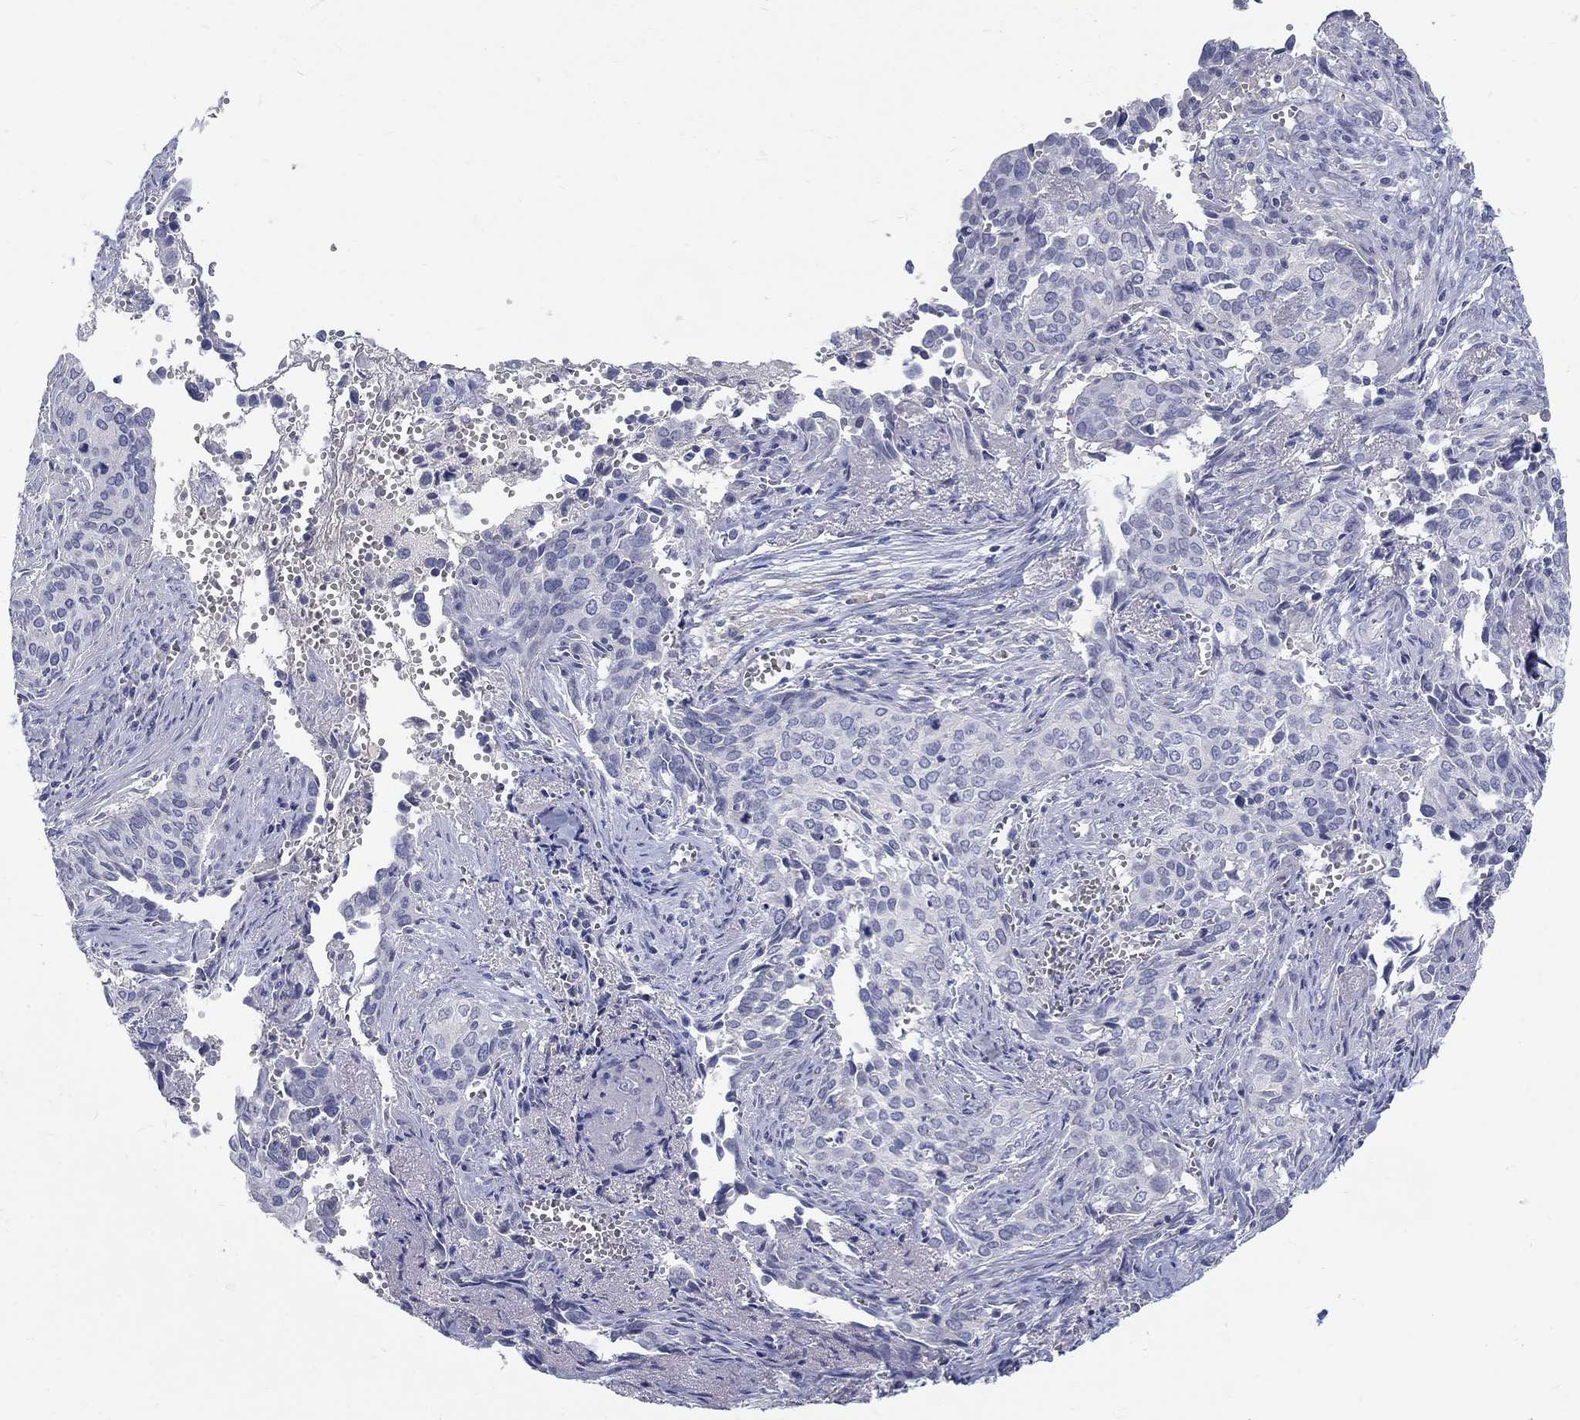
{"staining": {"intensity": "negative", "quantity": "none", "location": "none"}, "tissue": "cervical cancer", "cell_type": "Tumor cells", "image_type": "cancer", "snomed": [{"axis": "morphology", "description": "Squamous cell carcinoma, NOS"}, {"axis": "topography", "description": "Cervix"}], "caption": "Human cervical squamous cell carcinoma stained for a protein using immunohistochemistry (IHC) displays no staining in tumor cells.", "gene": "PTH1R", "patient": {"sex": "female", "age": 29}}